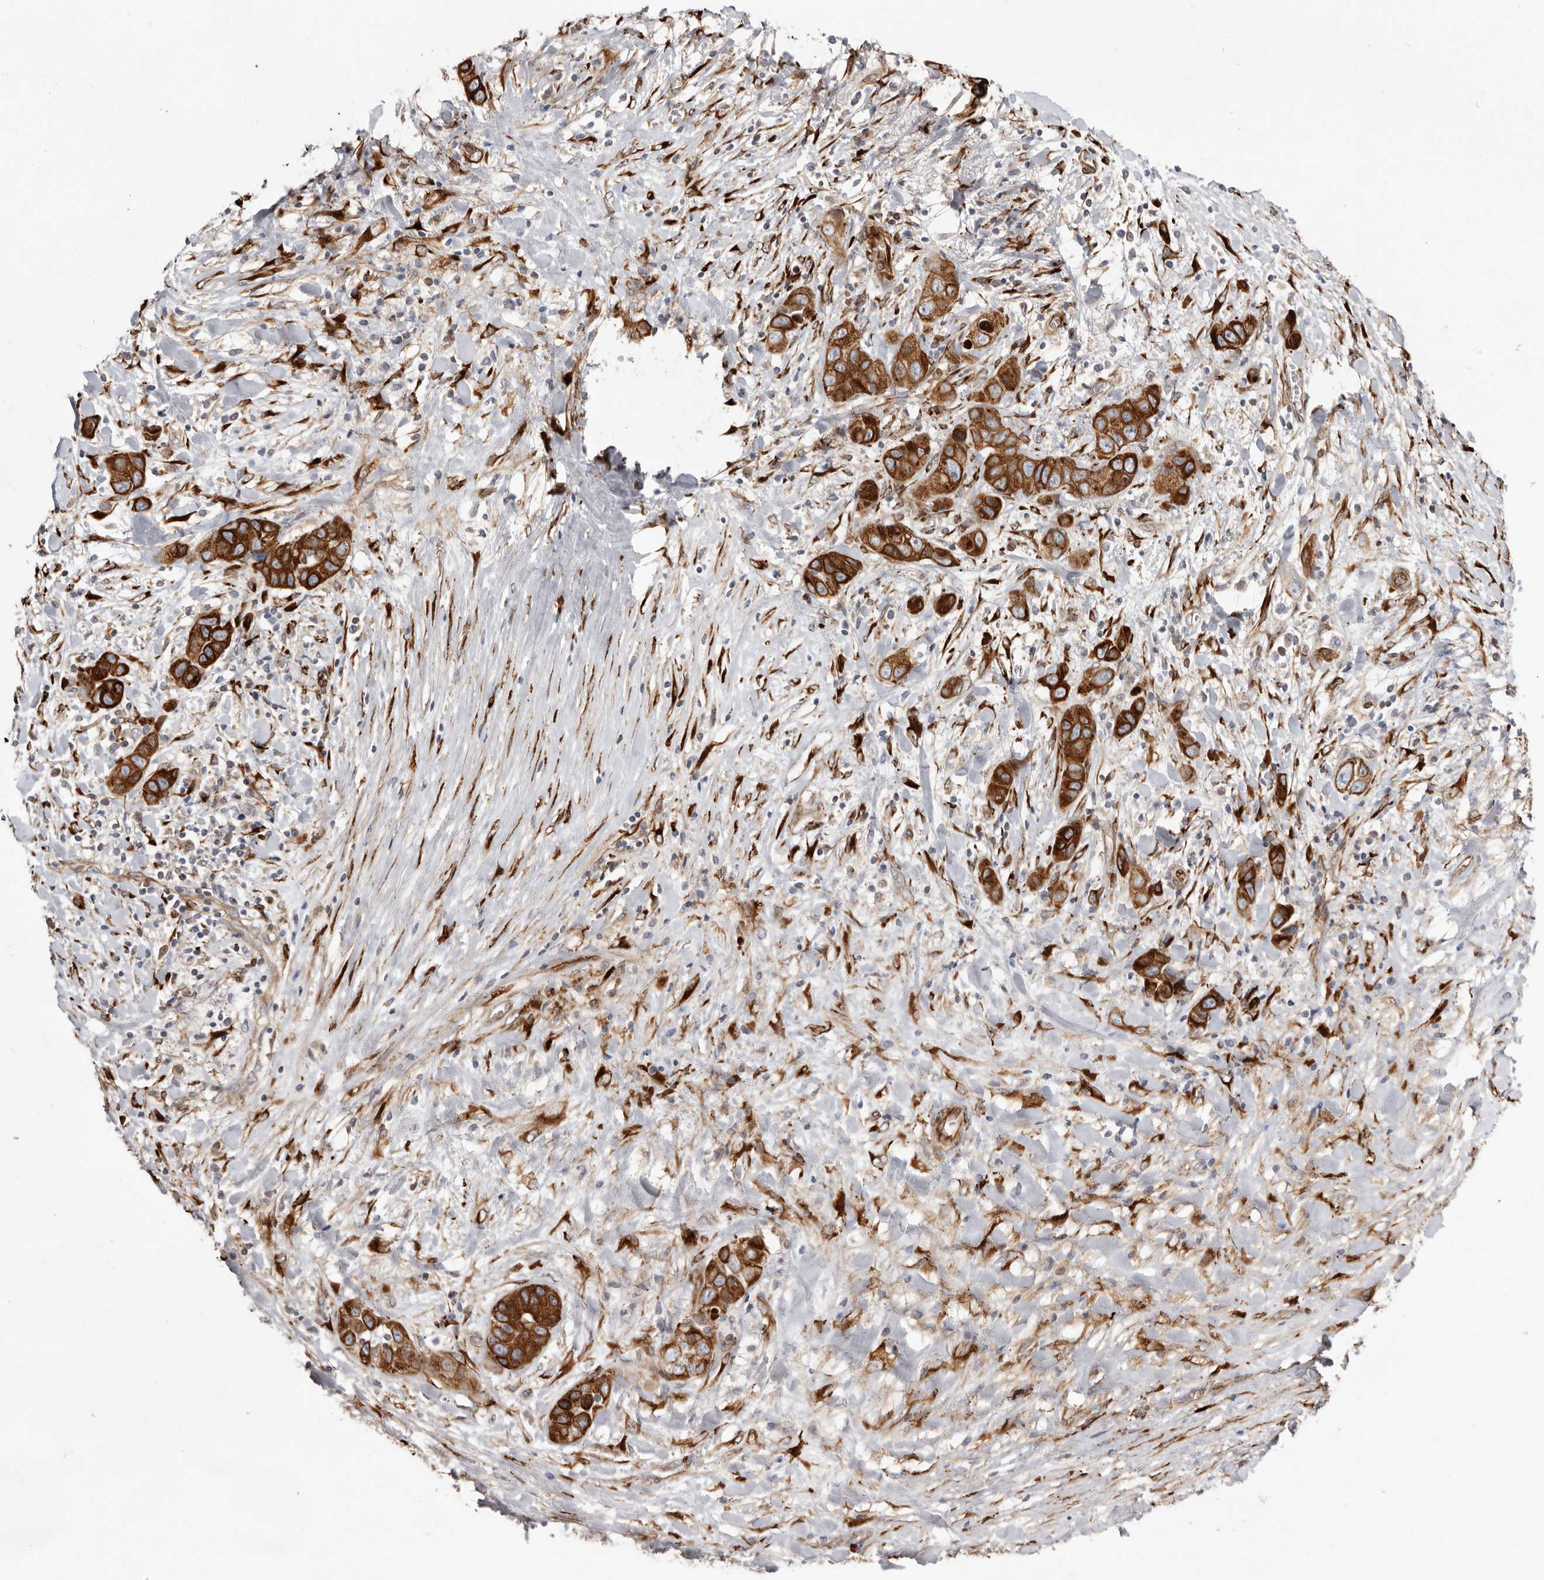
{"staining": {"intensity": "strong", "quantity": ">75%", "location": "cytoplasmic/membranous"}, "tissue": "liver cancer", "cell_type": "Tumor cells", "image_type": "cancer", "snomed": [{"axis": "morphology", "description": "Cholangiocarcinoma"}, {"axis": "topography", "description": "Liver"}], "caption": "High-power microscopy captured an immunohistochemistry (IHC) image of cholangiocarcinoma (liver), revealing strong cytoplasmic/membranous positivity in about >75% of tumor cells.", "gene": "WDTC1", "patient": {"sex": "female", "age": 52}}